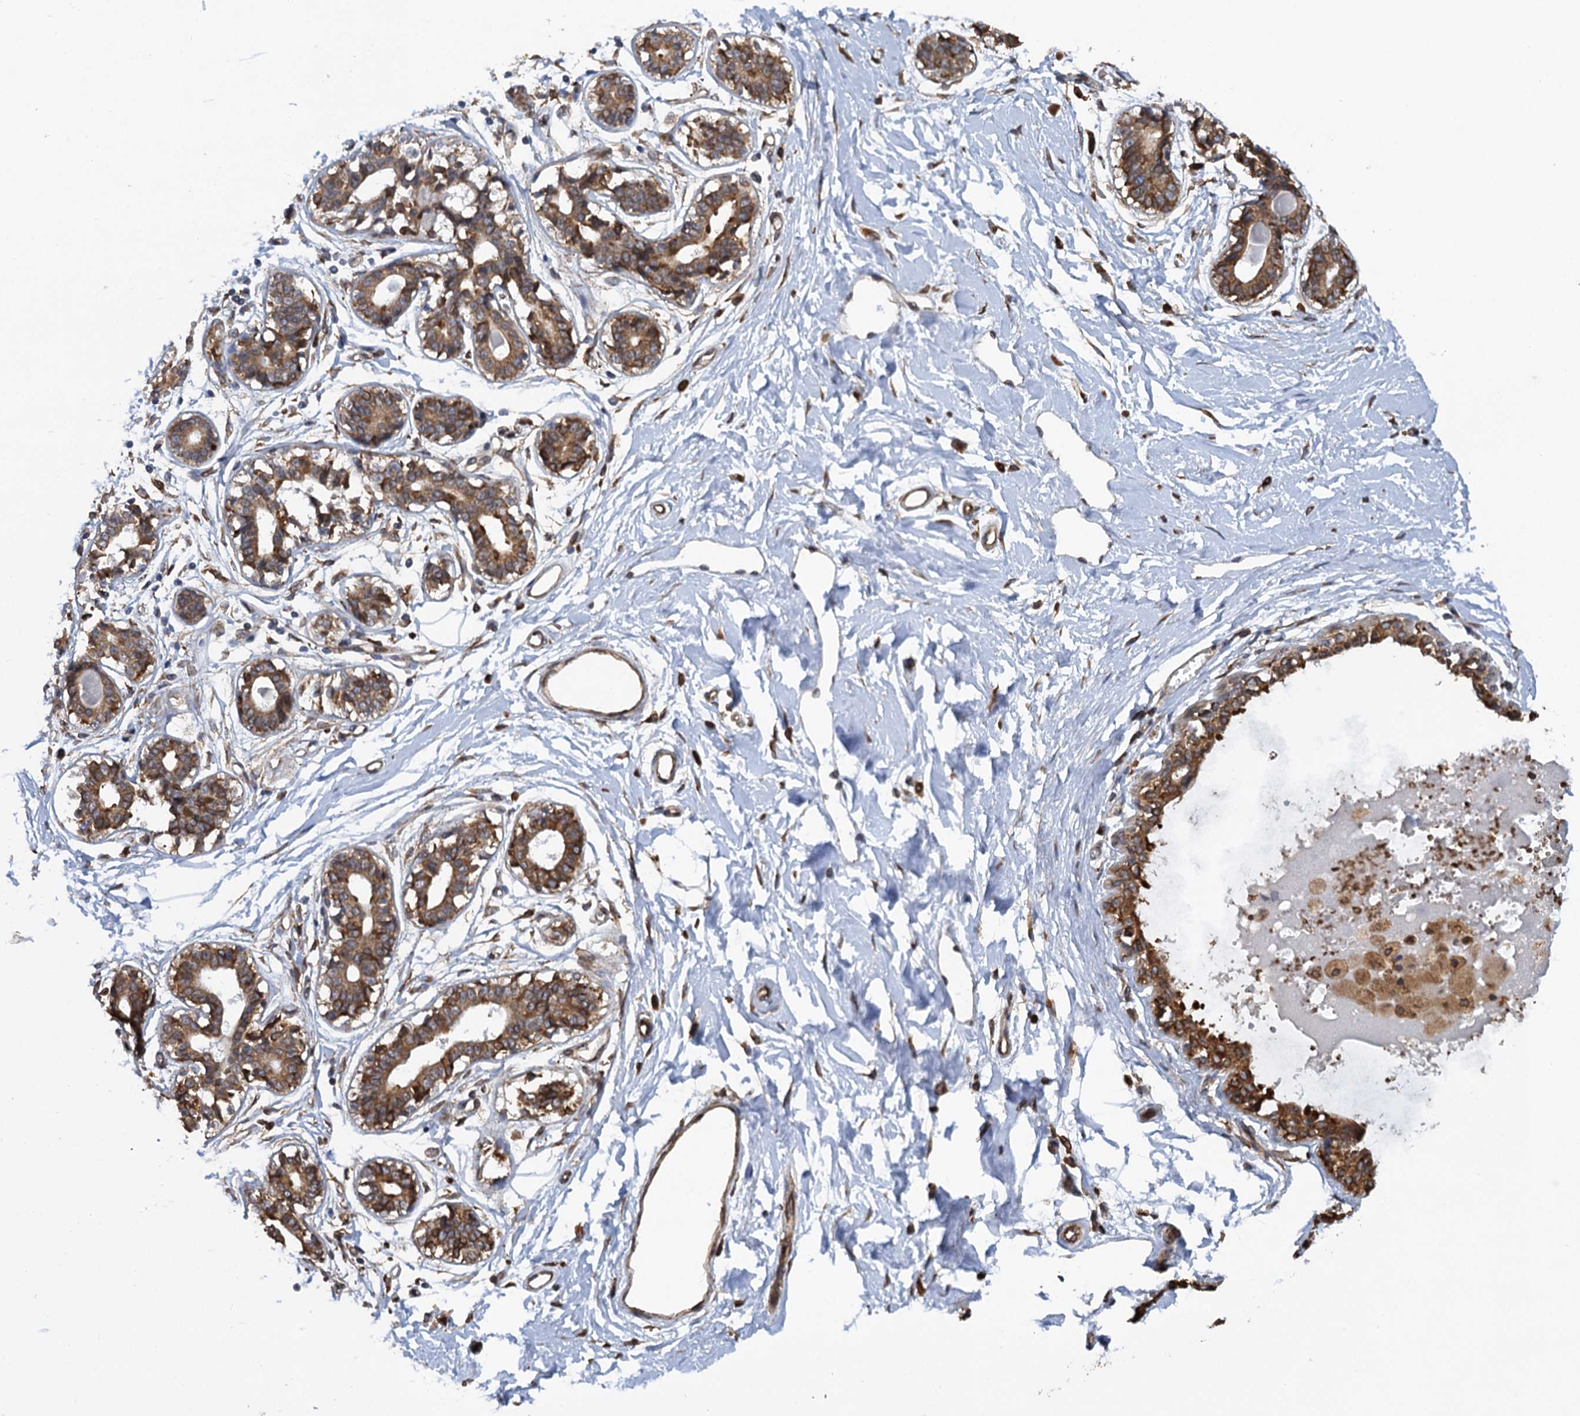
{"staining": {"intensity": "negative", "quantity": "none", "location": "none"}, "tissue": "breast", "cell_type": "Adipocytes", "image_type": "normal", "snomed": [{"axis": "morphology", "description": "Normal tissue, NOS"}, {"axis": "topography", "description": "Breast"}], "caption": "Immunohistochemistry (IHC) of benign human breast shows no expression in adipocytes.", "gene": "ARMC5", "patient": {"sex": "female", "age": 45}}